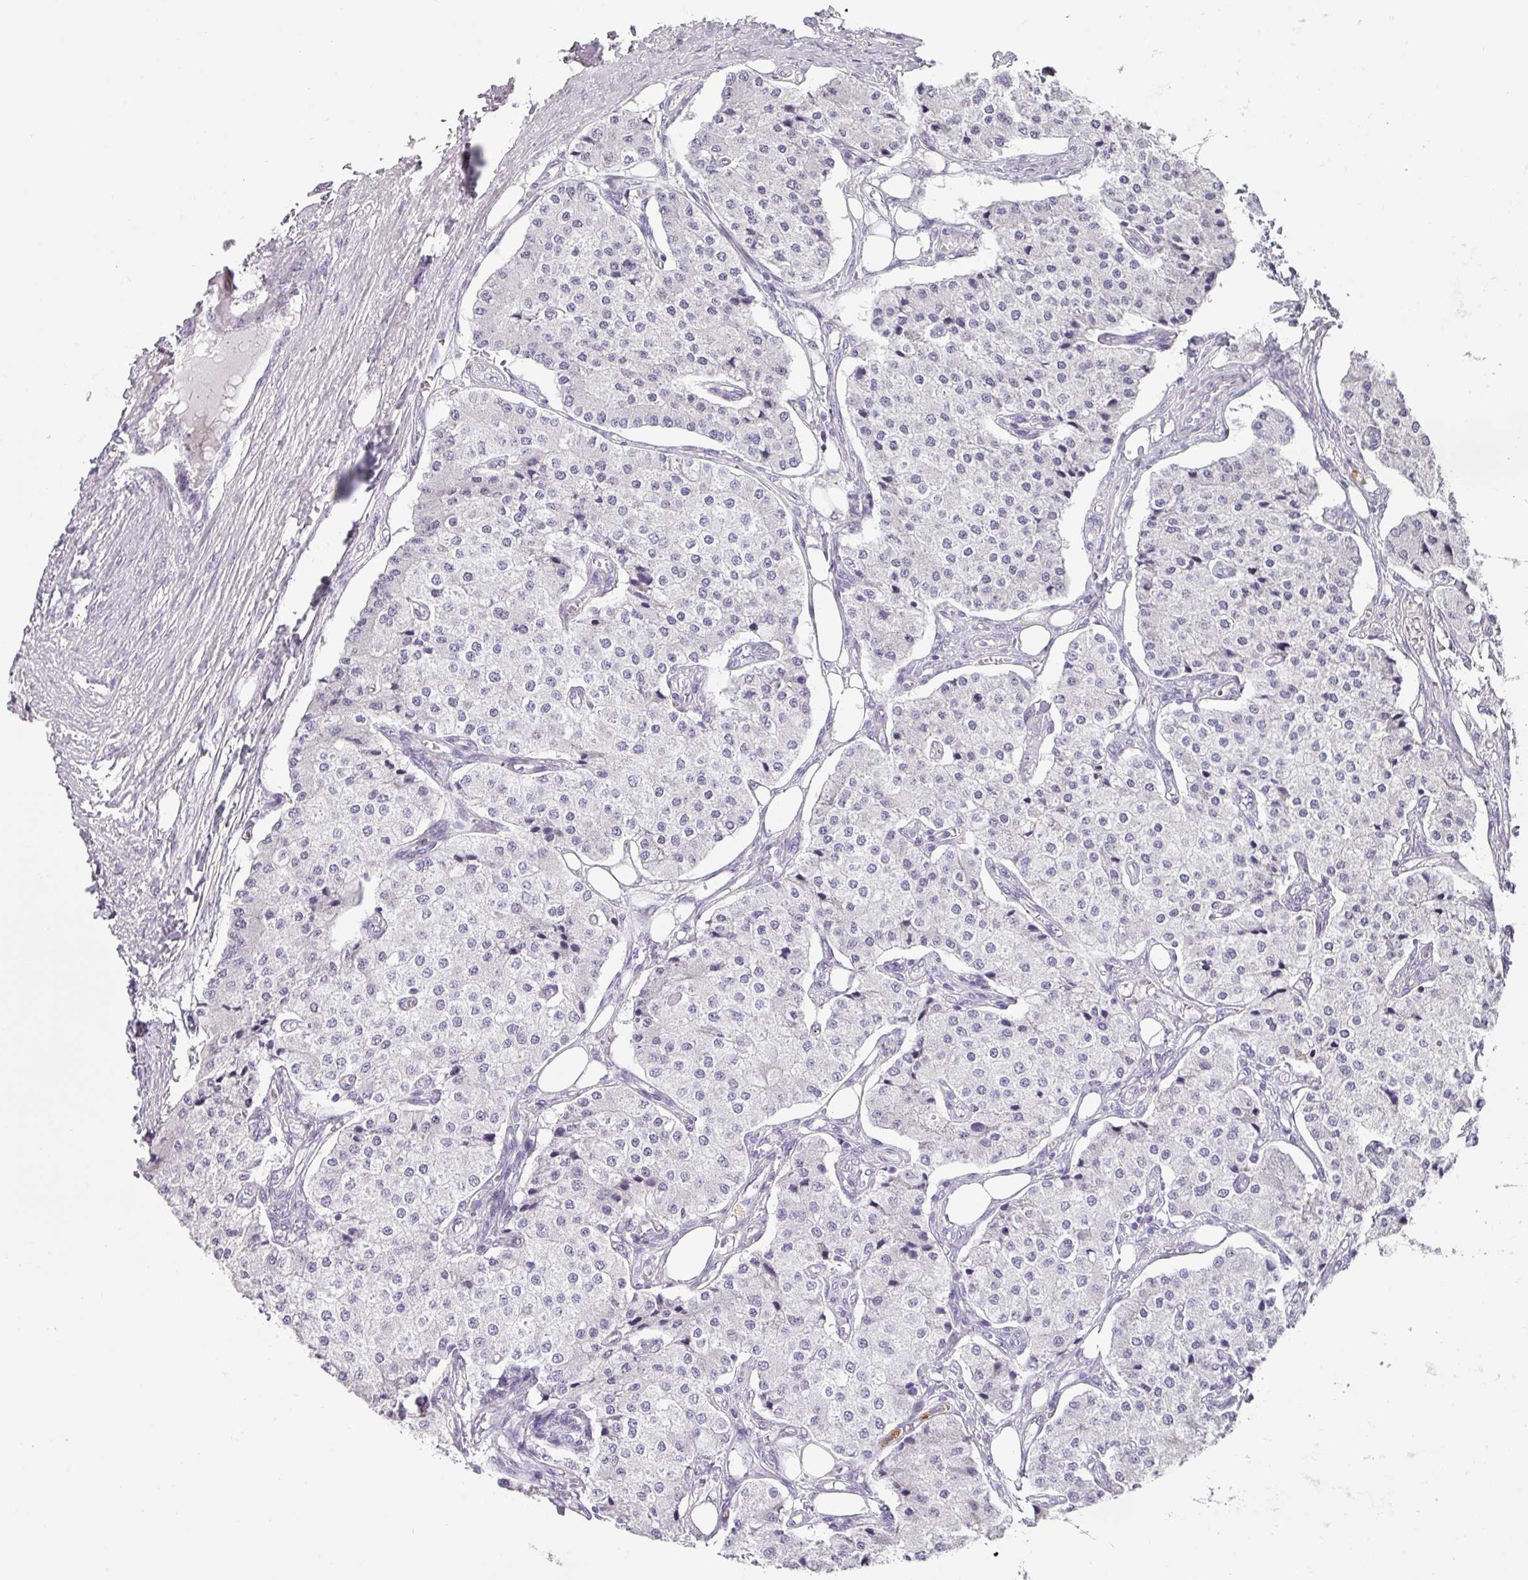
{"staining": {"intensity": "negative", "quantity": "none", "location": "none"}, "tissue": "carcinoid", "cell_type": "Tumor cells", "image_type": "cancer", "snomed": [{"axis": "morphology", "description": "Carcinoid, malignant, NOS"}, {"axis": "topography", "description": "Colon"}], "caption": "Tumor cells show no significant positivity in carcinoid (malignant).", "gene": "BTLA", "patient": {"sex": "female", "age": 52}}